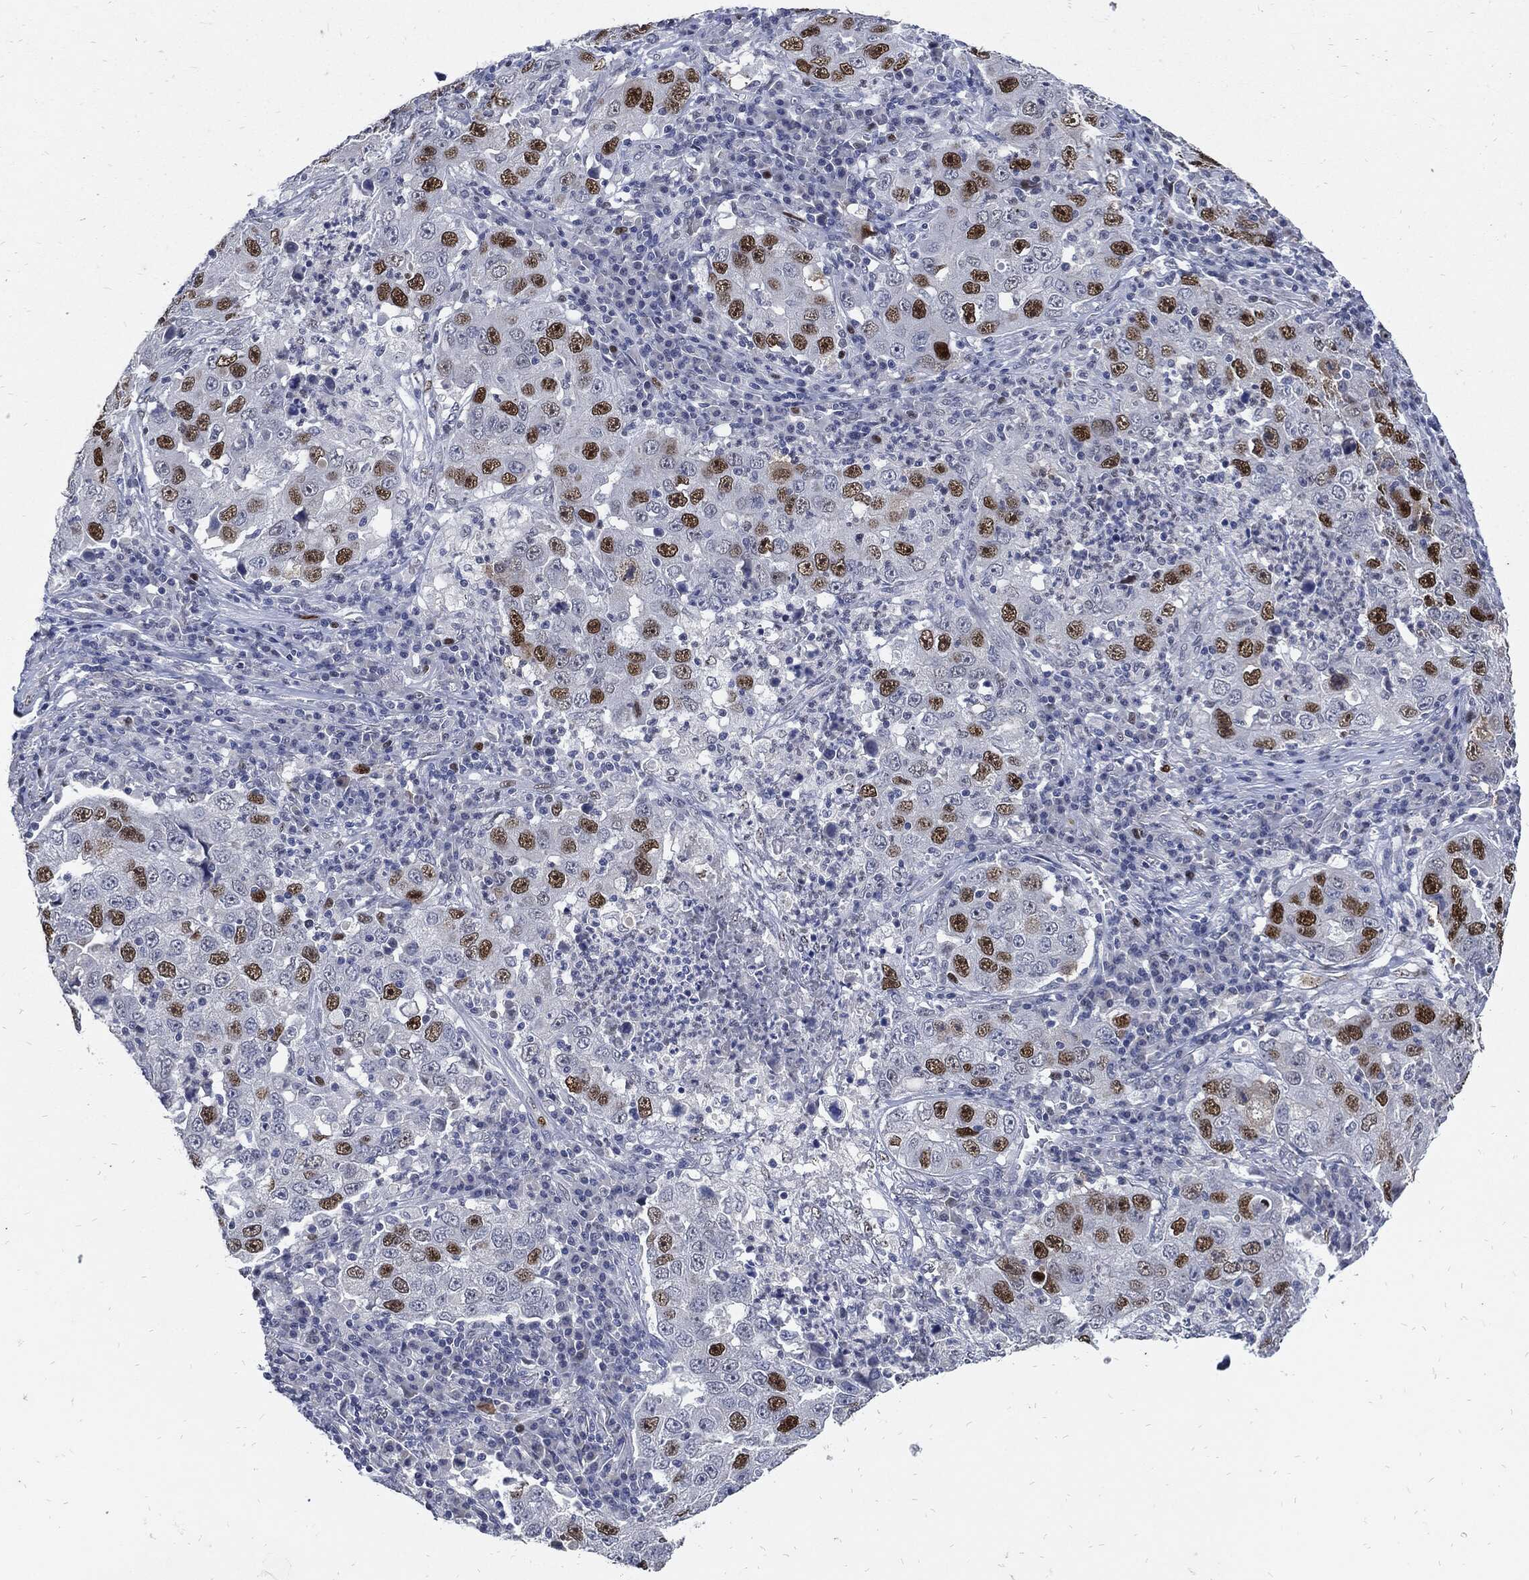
{"staining": {"intensity": "strong", "quantity": "<25%", "location": "nuclear"}, "tissue": "lung cancer", "cell_type": "Tumor cells", "image_type": "cancer", "snomed": [{"axis": "morphology", "description": "Adenocarcinoma, NOS"}, {"axis": "topography", "description": "Lung"}], "caption": "High-magnification brightfield microscopy of lung cancer (adenocarcinoma) stained with DAB (brown) and counterstained with hematoxylin (blue). tumor cells exhibit strong nuclear staining is present in approximately<25% of cells.", "gene": "NBN", "patient": {"sex": "male", "age": 73}}